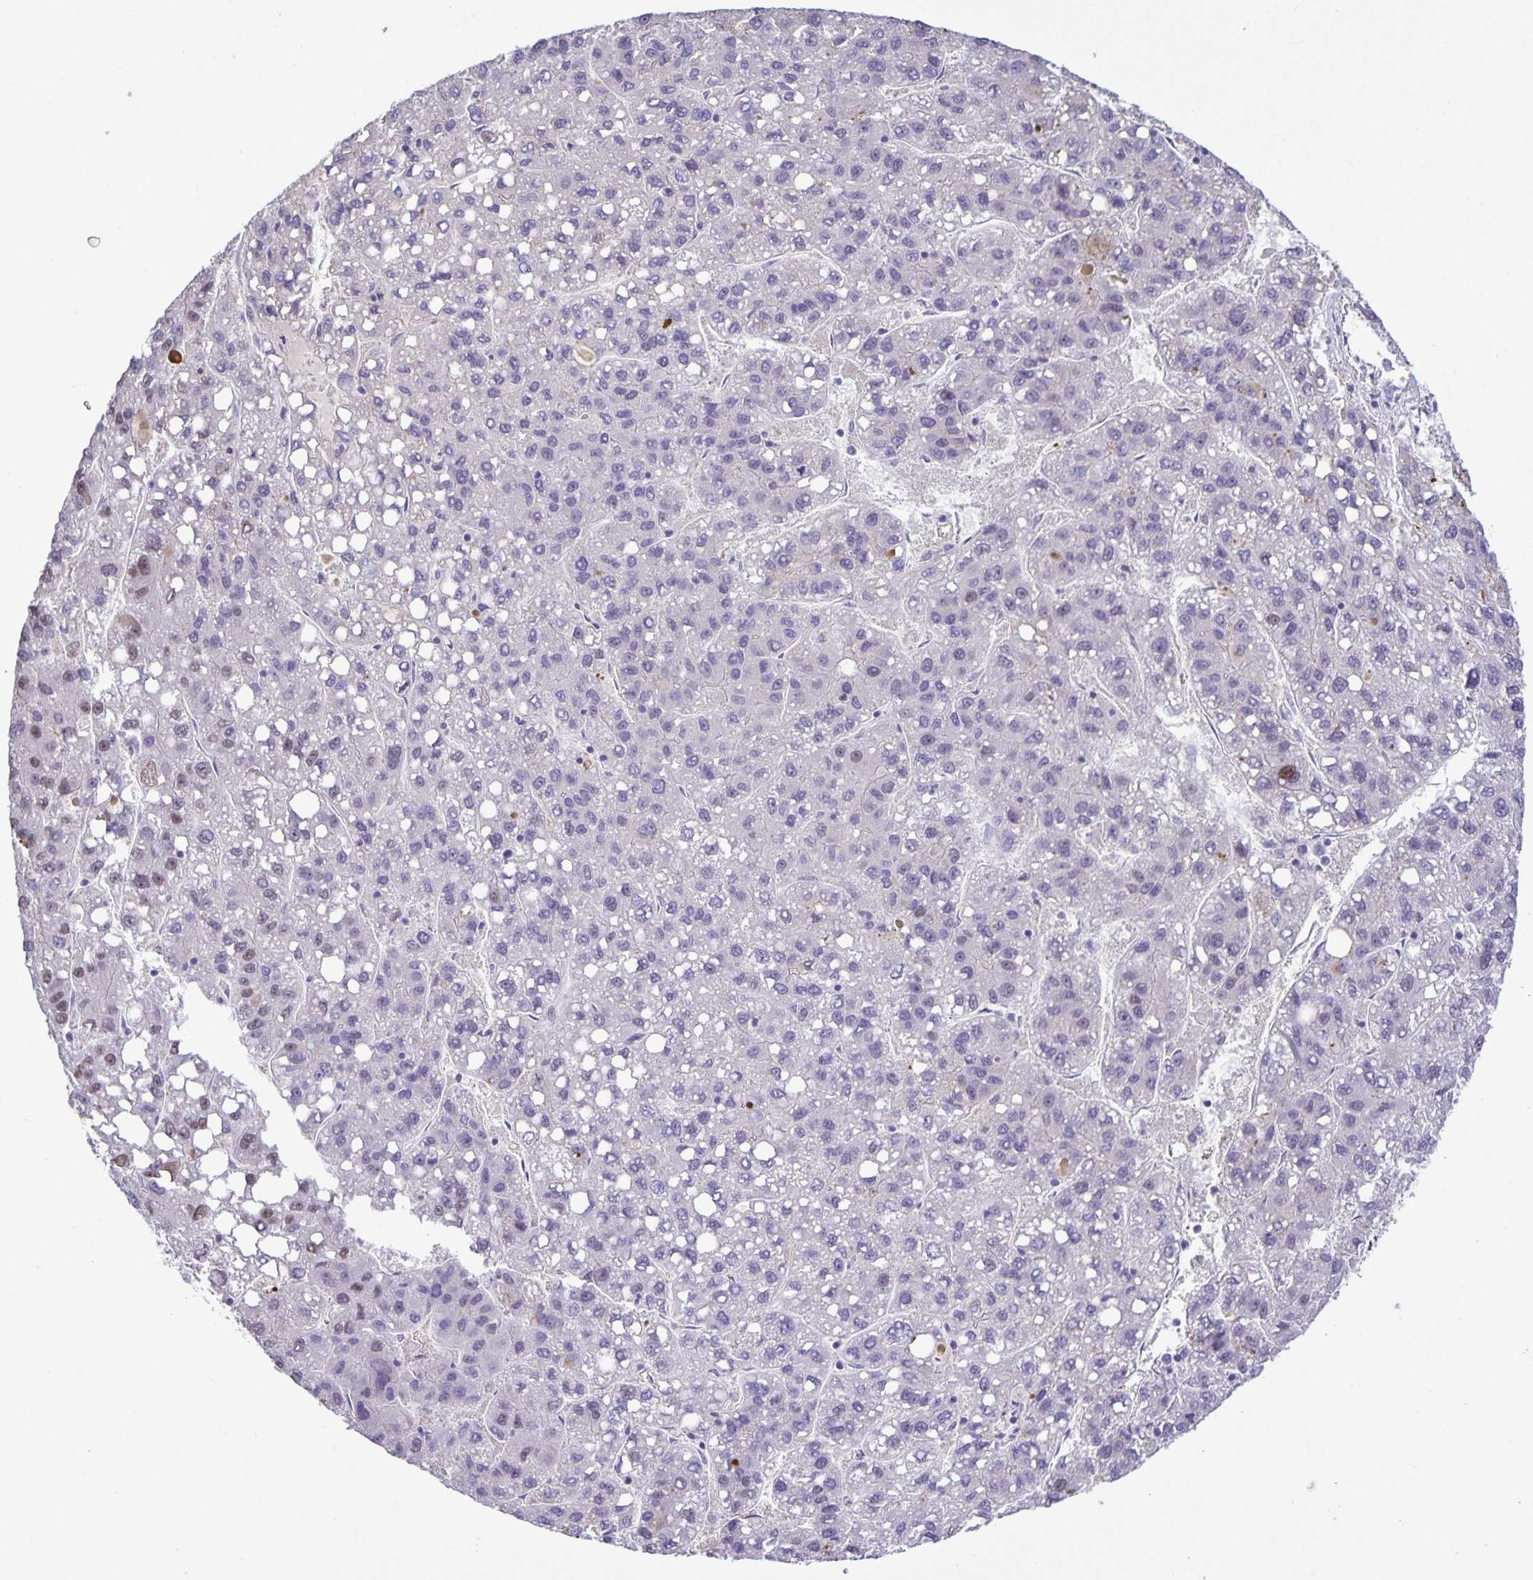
{"staining": {"intensity": "negative", "quantity": "none", "location": "none"}, "tissue": "liver cancer", "cell_type": "Tumor cells", "image_type": "cancer", "snomed": [{"axis": "morphology", "description": "Carcinoma, Hepatocellular, NOS"}, {"axis": "topography", "description": "Liver"}], "caption": "Protein analysis of liver cancer (hepatocellular carcinoma) displays no significant staining in tumor cells.", "gene": "ONECUT2", "patient": {"sex": "female", "age": 82}}